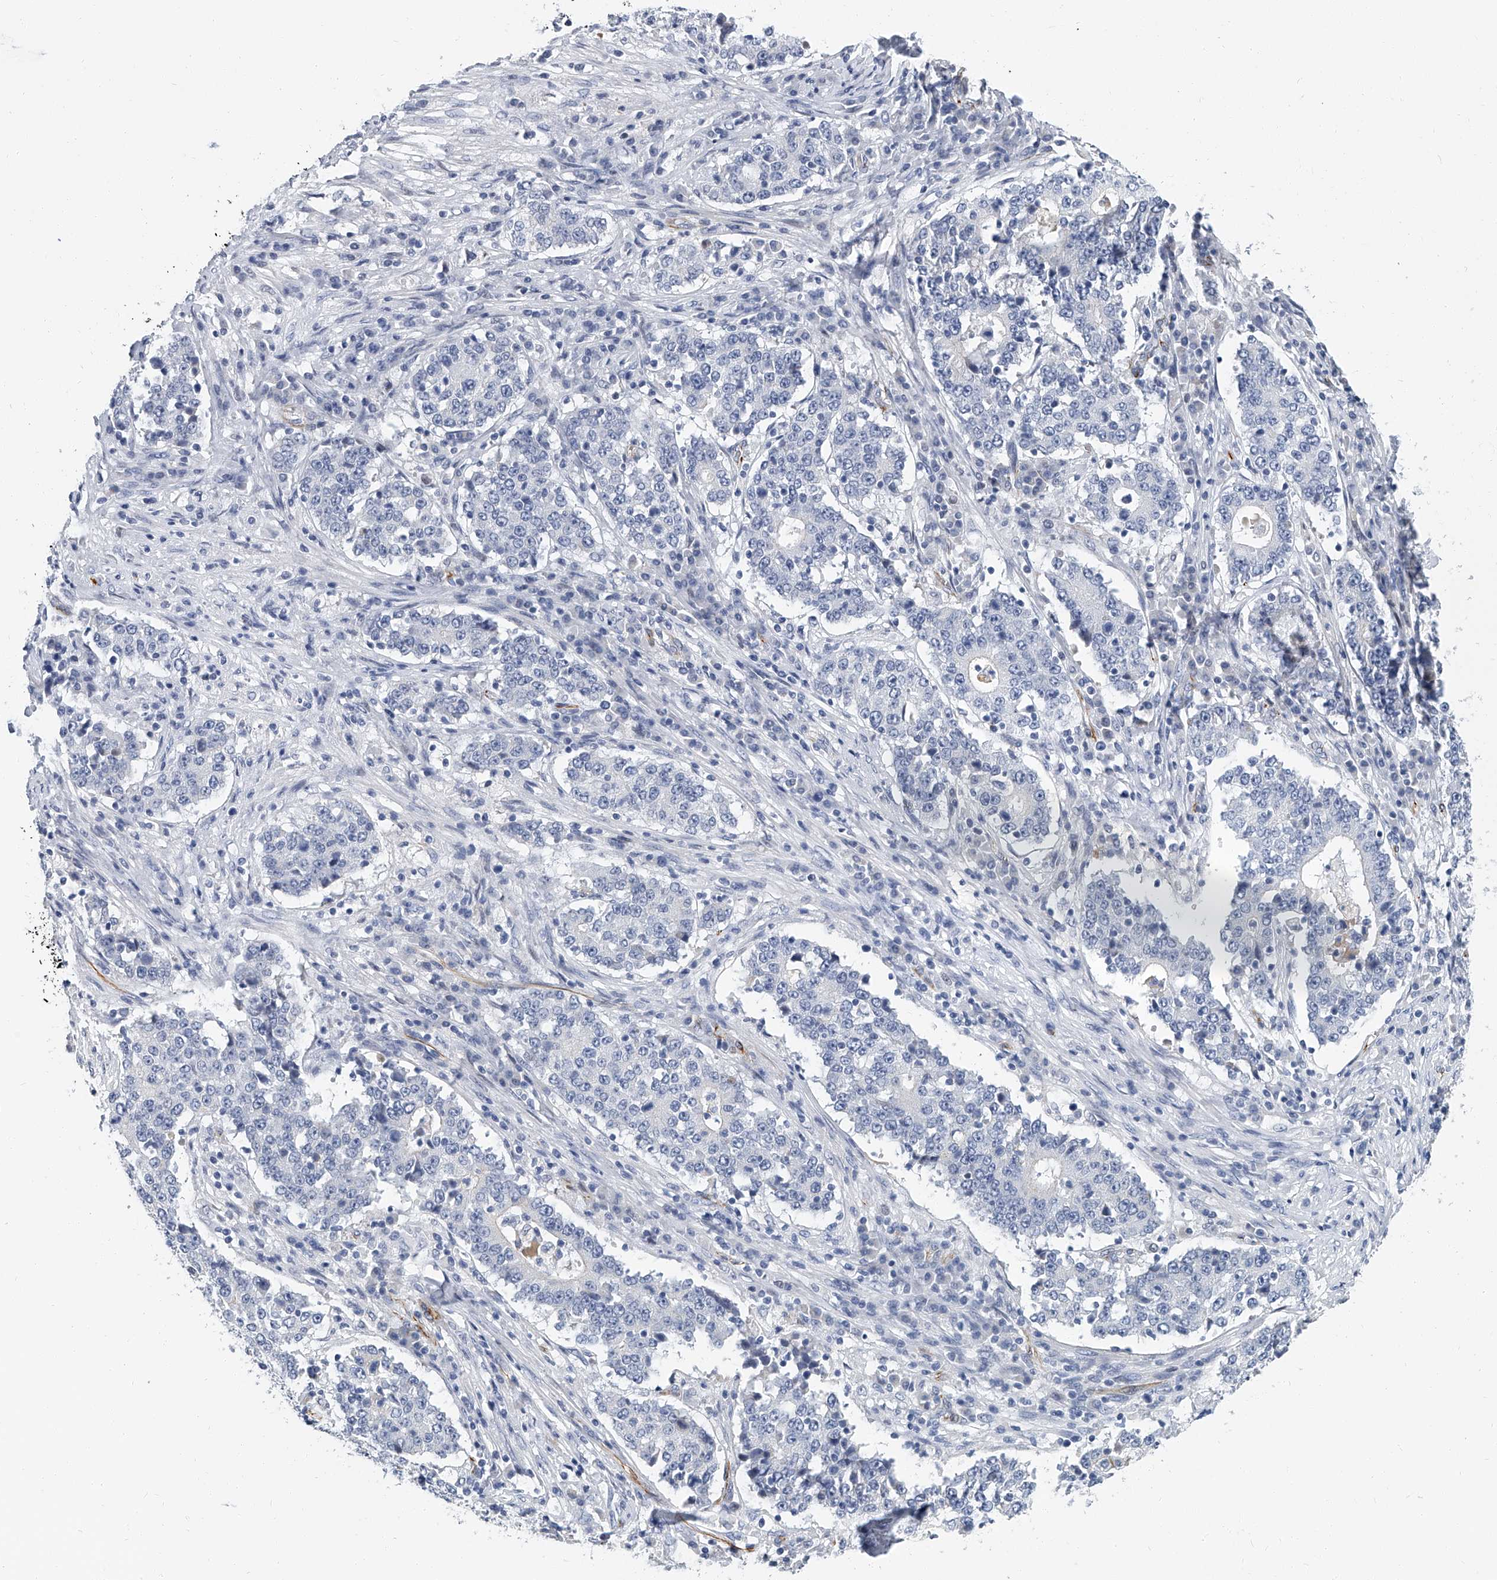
{"staining": {"intensity": "negative", "quantity": "none", "location": "none"}, "tissue": "stomach cancer", "cell_type": "Tumor cells", "image_type": "cancer", "snomed": [{"axis": "morphology", "description": "Adenocarcinoma, NOS"}, {"axis": "topography", "description": "Stomach"}], "caption": "Immunohistochemistry (IHC) of human stomach adenocarcinoma reveals no expression in tumor cells.", "gene": "KIRREL1", "patient": {"sex": "male", "age": 59}}